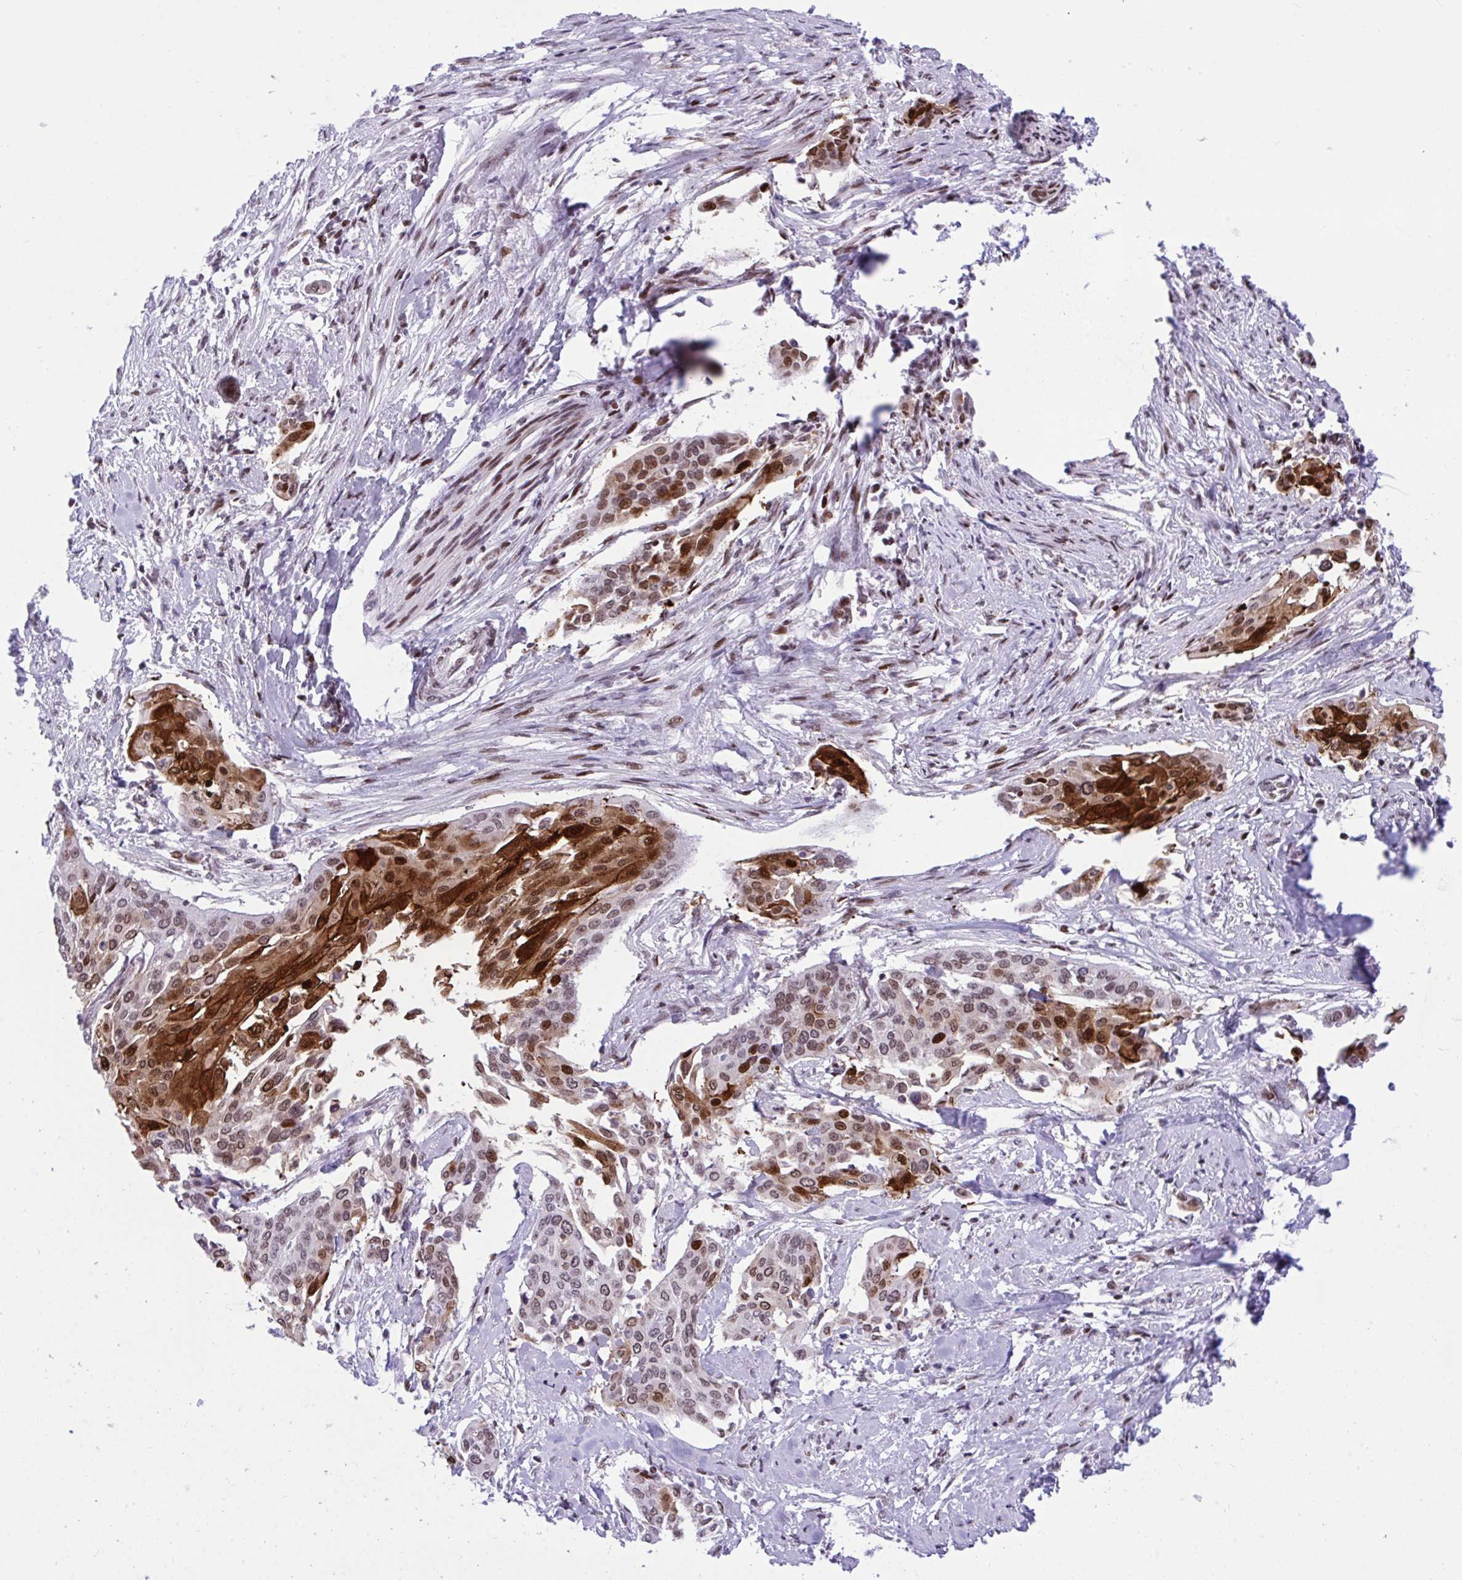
{"staining": {"intensity": "strong", "quantity": "25%-75%", "location": "cytoplasmic/membranous,nuclear"}, "tissue": "cervical cancer", "cell_type": "Tumor cells", "image_type": "cancer", "snomed": [{"axis": "morphology", "description": "Squamous cell carcinoma, NOS"}, {"axis": "topography", "description": "Cervix"}], "caption": "High-magnification brightfield microscopy of cervical cancer stained with DAB (3,3'-diaminobenzidine) (brown) and counterstained with hematoxylin (blue). tumor cells exhibit strong cytoplasmic/membranous and nuclear staining is identified in about25%-75% of cells.", "gene": "ZFHX3", "patient": {"sex": "female", "age": 44}}